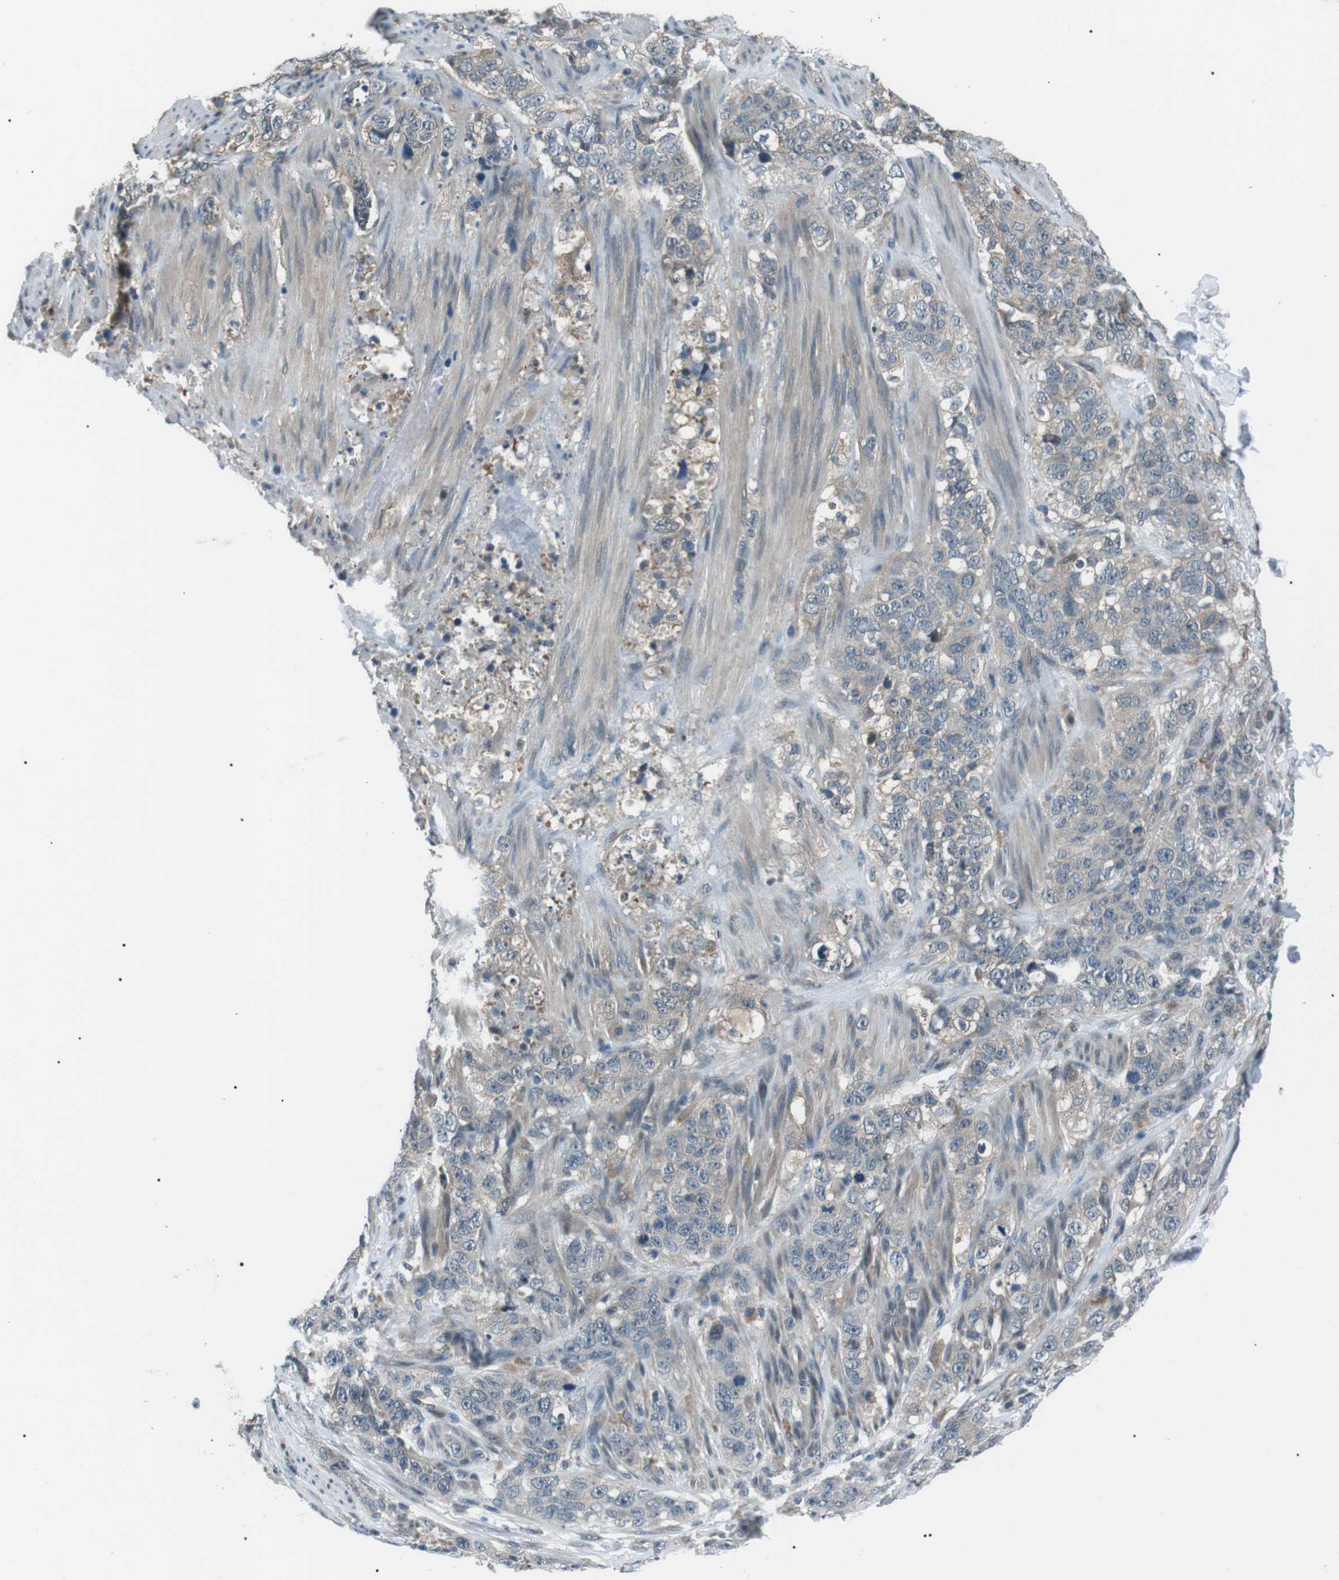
{"staining": {"intensity": "weak", "quantity": "<25%", "location": "cytoplasmic/membranous"}, "tissue": "stomach cancer", "cell_type": "Tumor cells", "image_type": "cancer", "snomed": [{"axis": "morphology", "description": "Adenocarcinoma, NOS"}, {"axis": "topography", "description": "Stomach"}], "caption": "An immunohistochemistry (IHC) micrograph of stomach cancer (adenocarcinoma) is shown. There is no staining in tumor cells of stomach cancer (adenocarcinoma).", "gene": "LRIG2", "patient": {"sex": "male", "age": 48}}